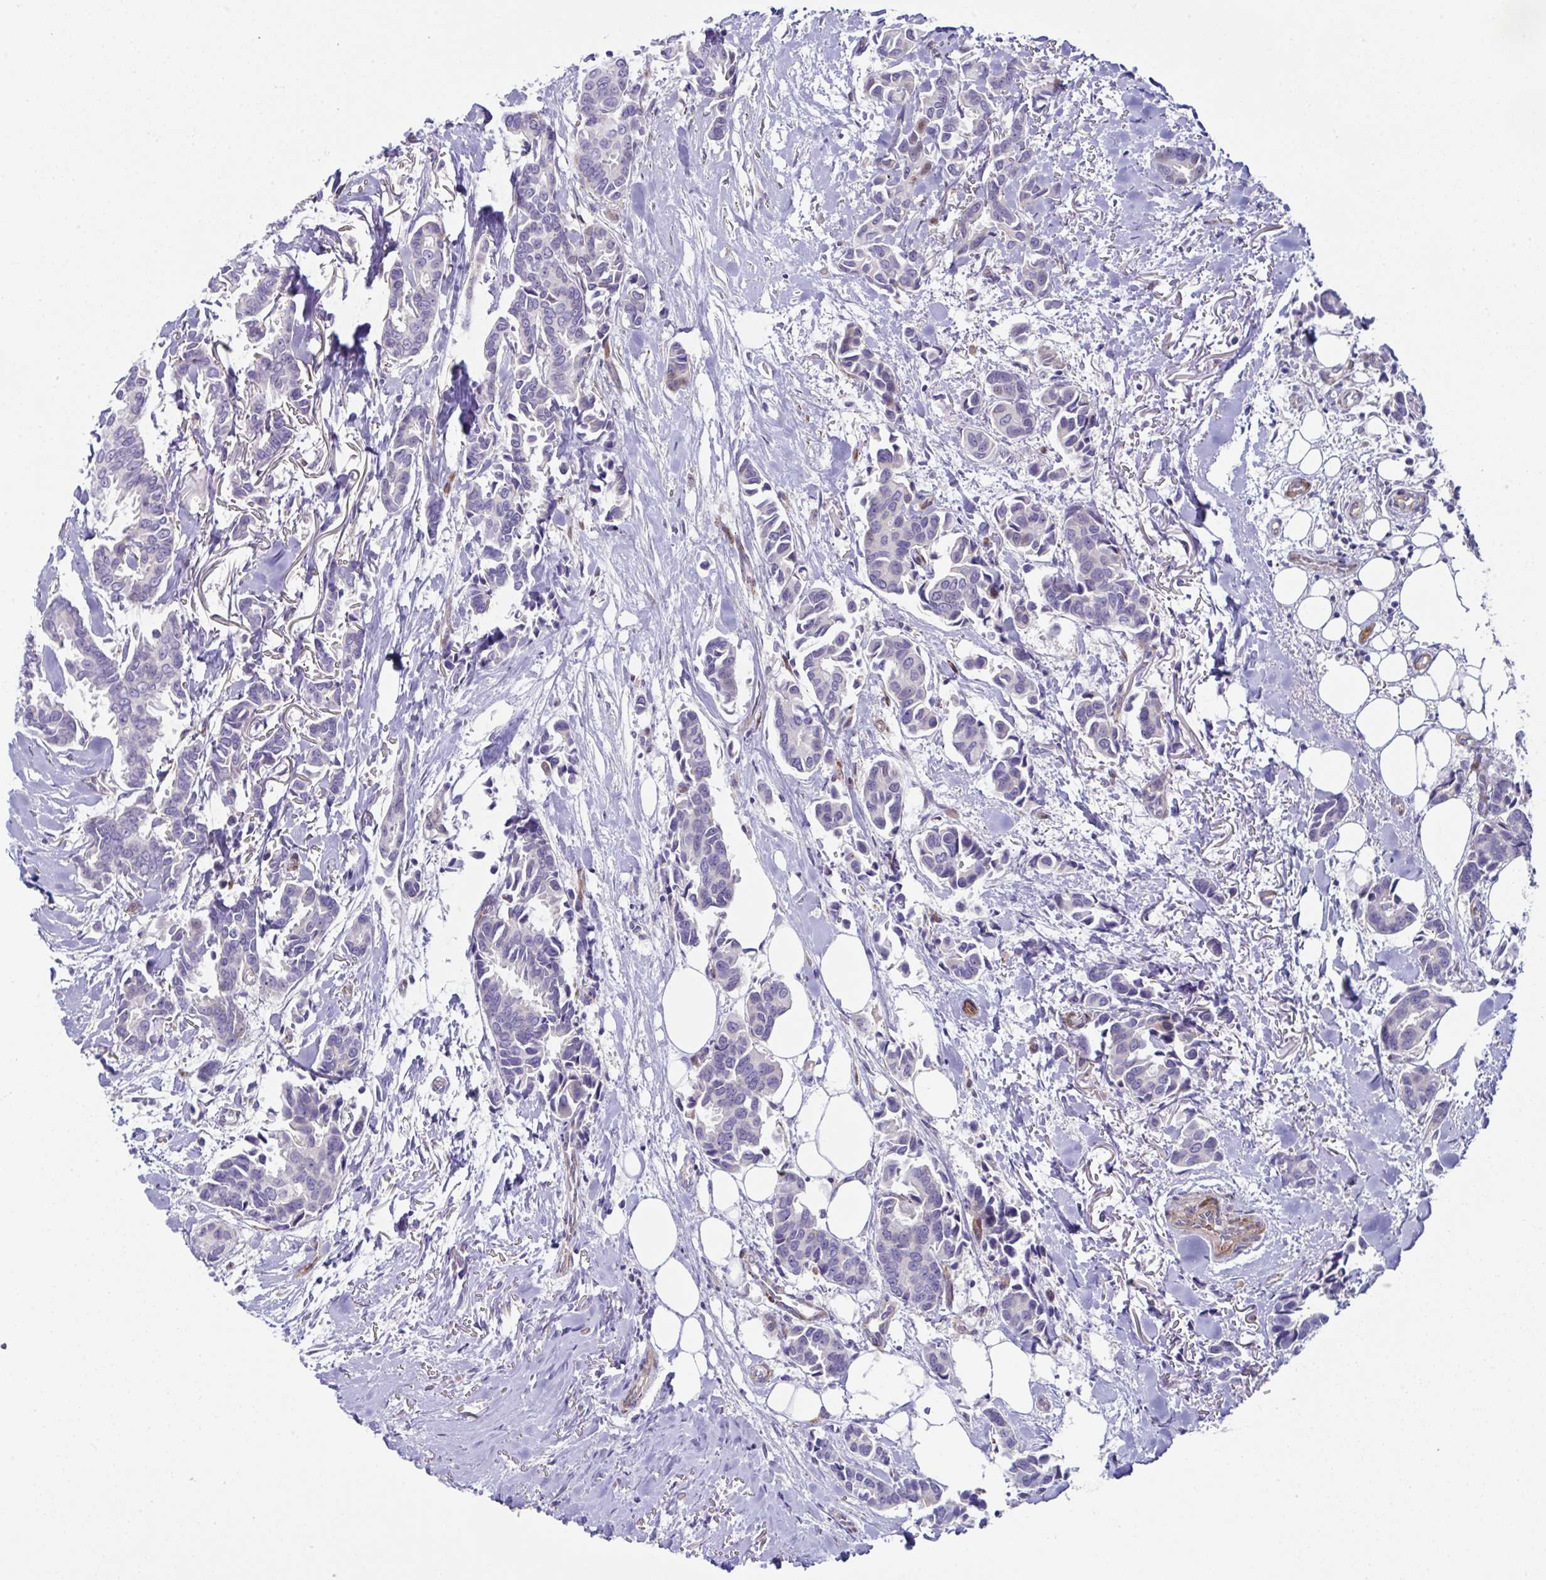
{"staining": {"intensity": "negative", "quantity": "none", "location": "none"}, "tissue": "breast cancer", "cell_type": "Tumor cells", "image_type": "cancer", "snomed": [{"axis": "morphology", "description": "Duct carcinoma"}, {"axis": "topography", "description": "Breast"}], "caption": "Tumor cells show no significant expression in breast cancer.", "gene": "ZNF713", "patient": {"sex": "female", "age": 73}}